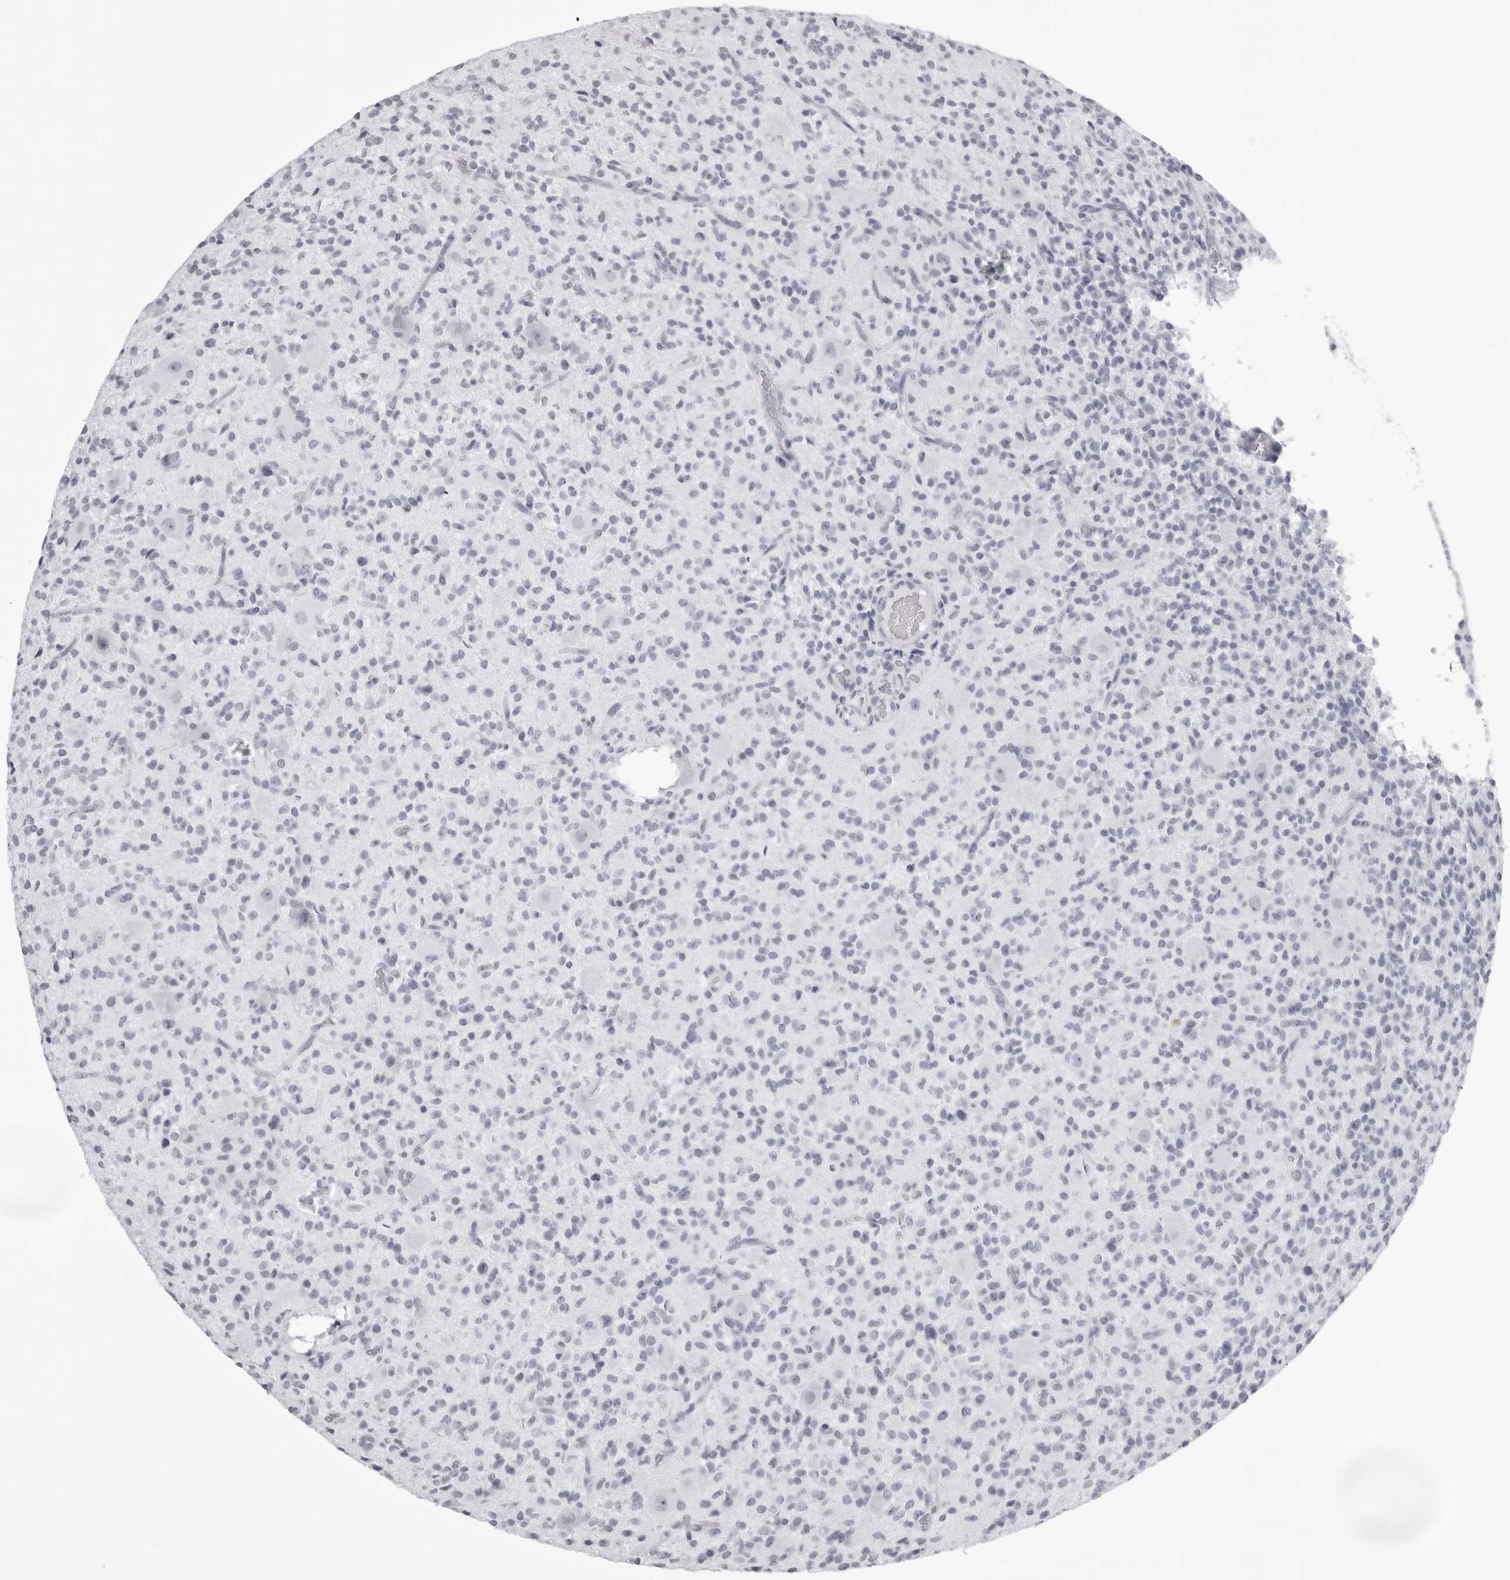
{"staining": {"intensity": "negative", "quantity": "none", "location": "none"}, "tissue": "glioma", "cell_type": "Tumor cells", "image_type": "cancer", "snomed": [{"axis": "morphology", "description": "Glioma, malignant, High grade"}, {"axis": "topography", "description": "Brain"}], "caption": "Protein analysis of glioma demonstrates no significant staining in tumor cells.", "gene": "UROD", "patient": {"sex": "male", "age": 34}}